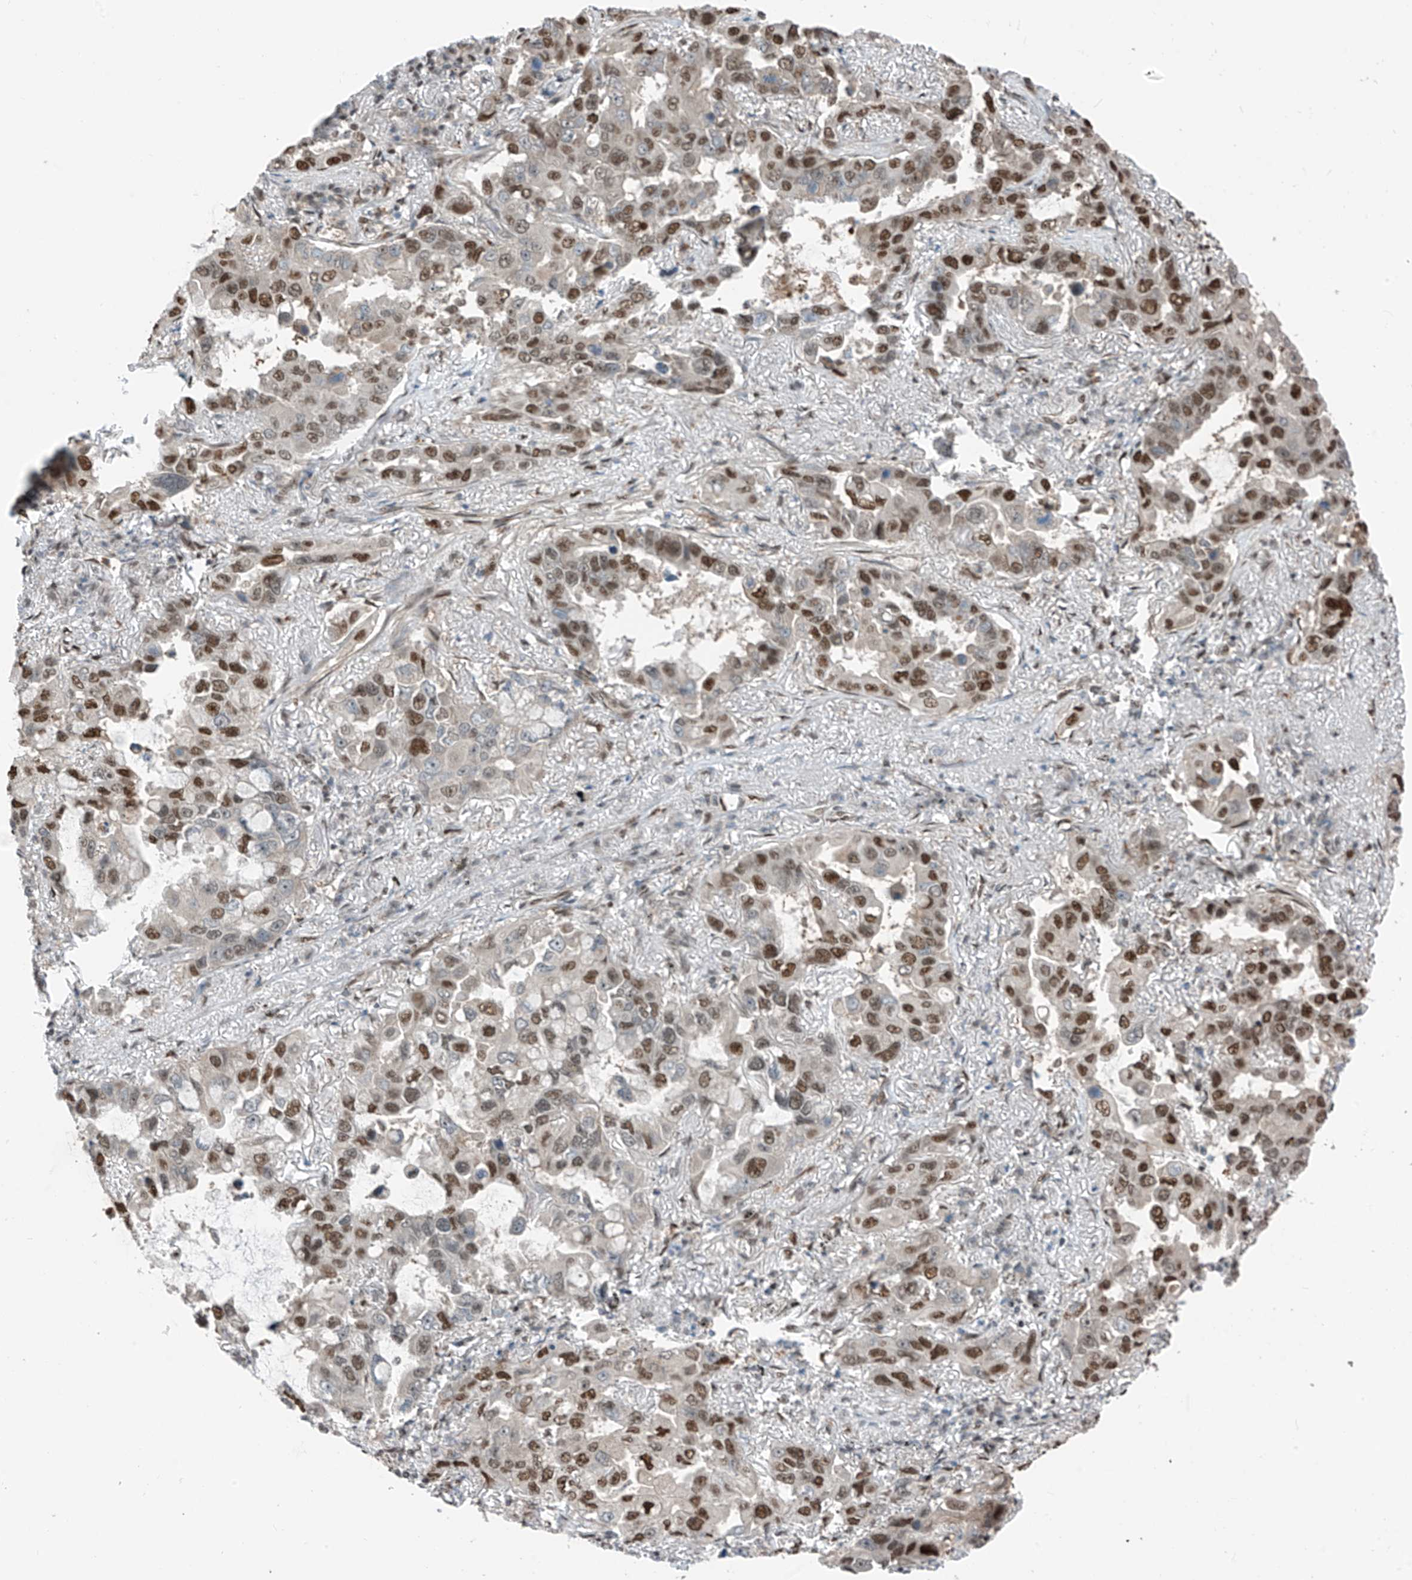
{"staining": {"intensity": "moderate", "quantity": ">75%", "location": "nuclear"}, "tissue": "lung cancer", "cell_type": "Tumor cells", "image_type": "cancer", "snomed": [{"axis": "morphology", "description": "Adenocarcinoma, NOS"}, {"axis": "topography", "description": "Lung"}], "caption": "Brown immunohistochemical staining in human lung adenocarcinoma shows moderate nuclear positivity in about >75% of tumor cells.", "gene": "RBP7", "patient": {"sex": "male", "age": 64}}